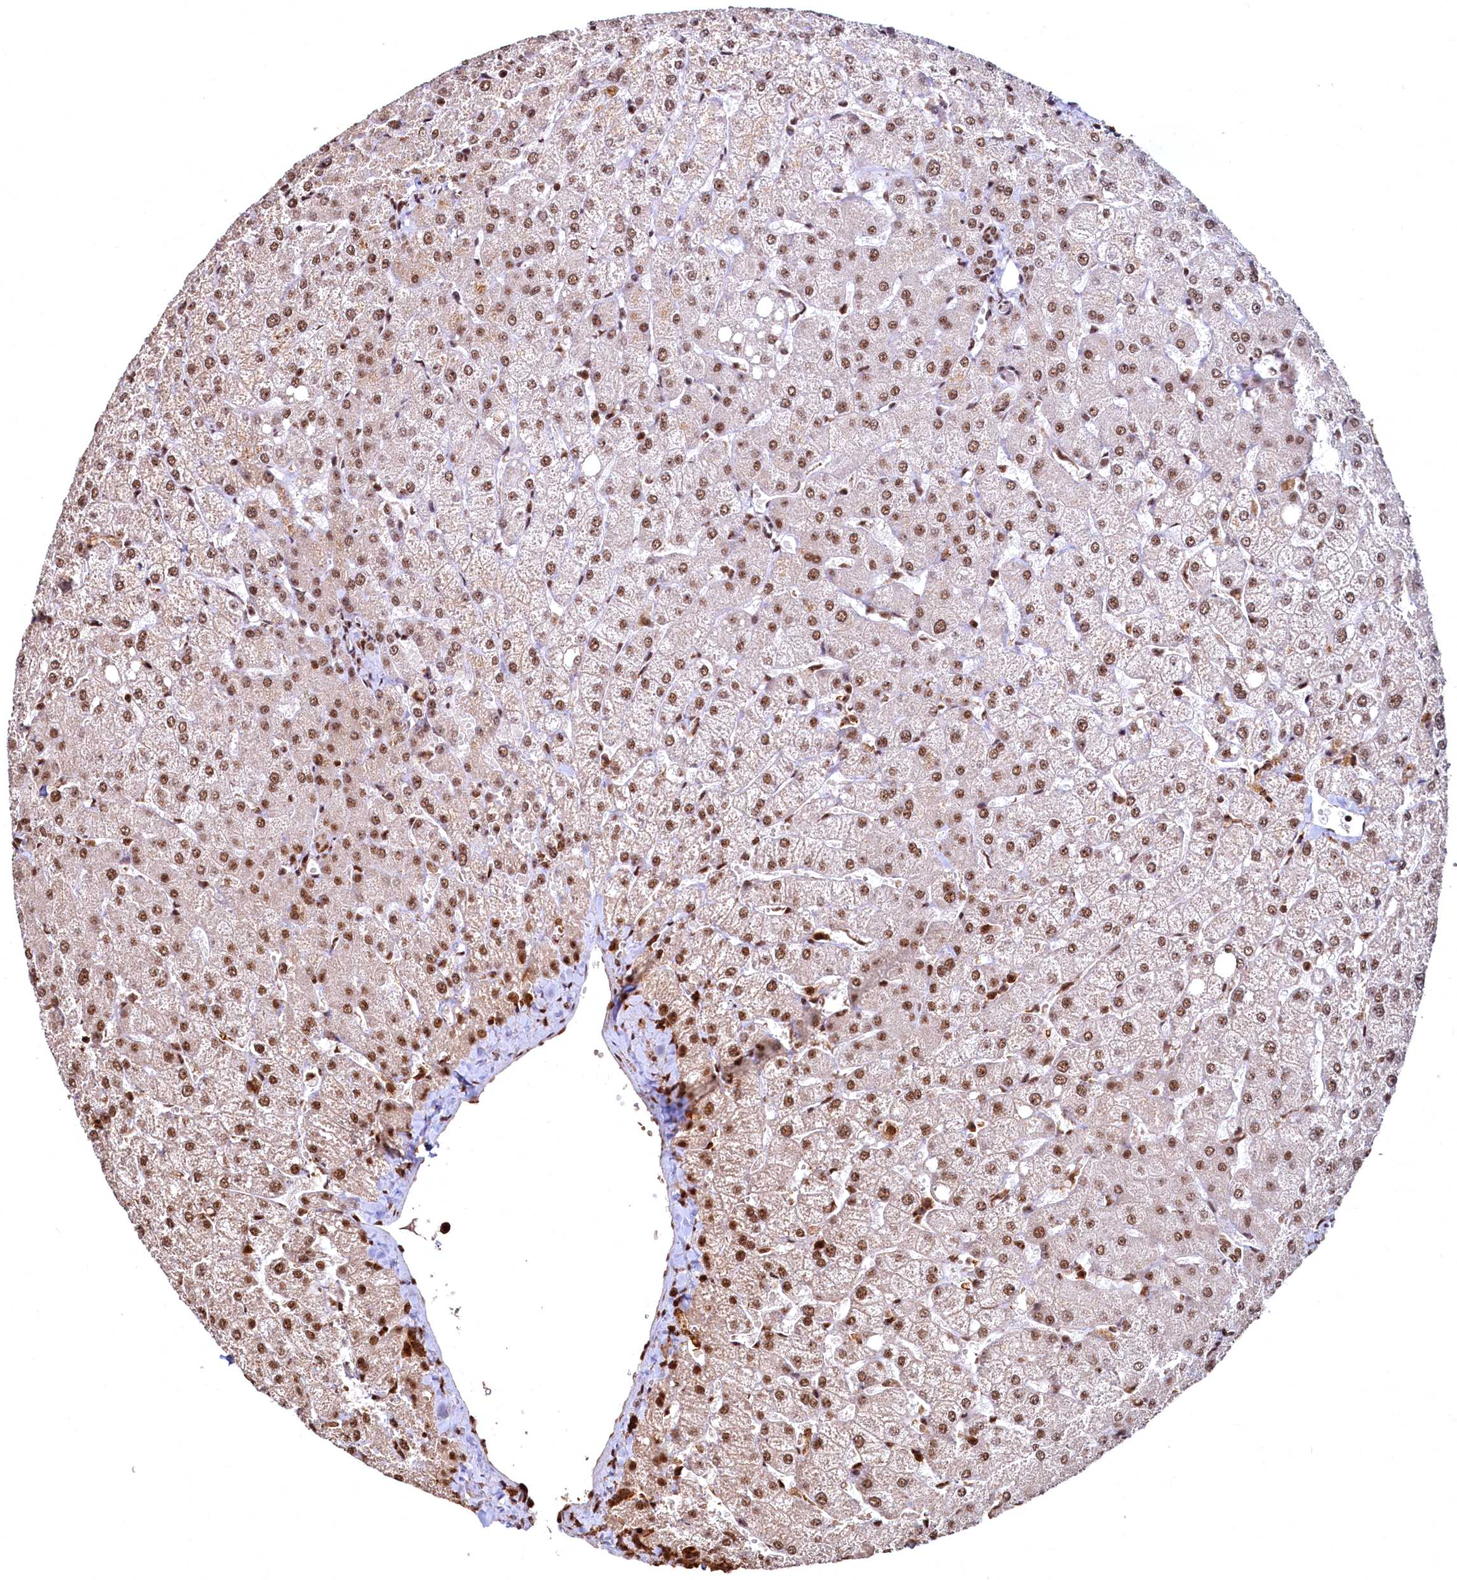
{"staining": {"intensity": "moderate", "quantity": ">75%", "location": "nuclear"}, "tissue": "liver", "cell_type": "Hepatocytes", "image_type": "normal", "snomed": [{"axis": "morphology", "description": "Normal tissue, NOS"}, {"axis": "topography", "description": "Liver"}], "caption": "Immunohistochemical staining of normal human liver displays moderate nuclear protein staining in approximately >75% of hepatocytes.", "gene": "RSRC2", "patient": {"sex": "female", "age": 54}}